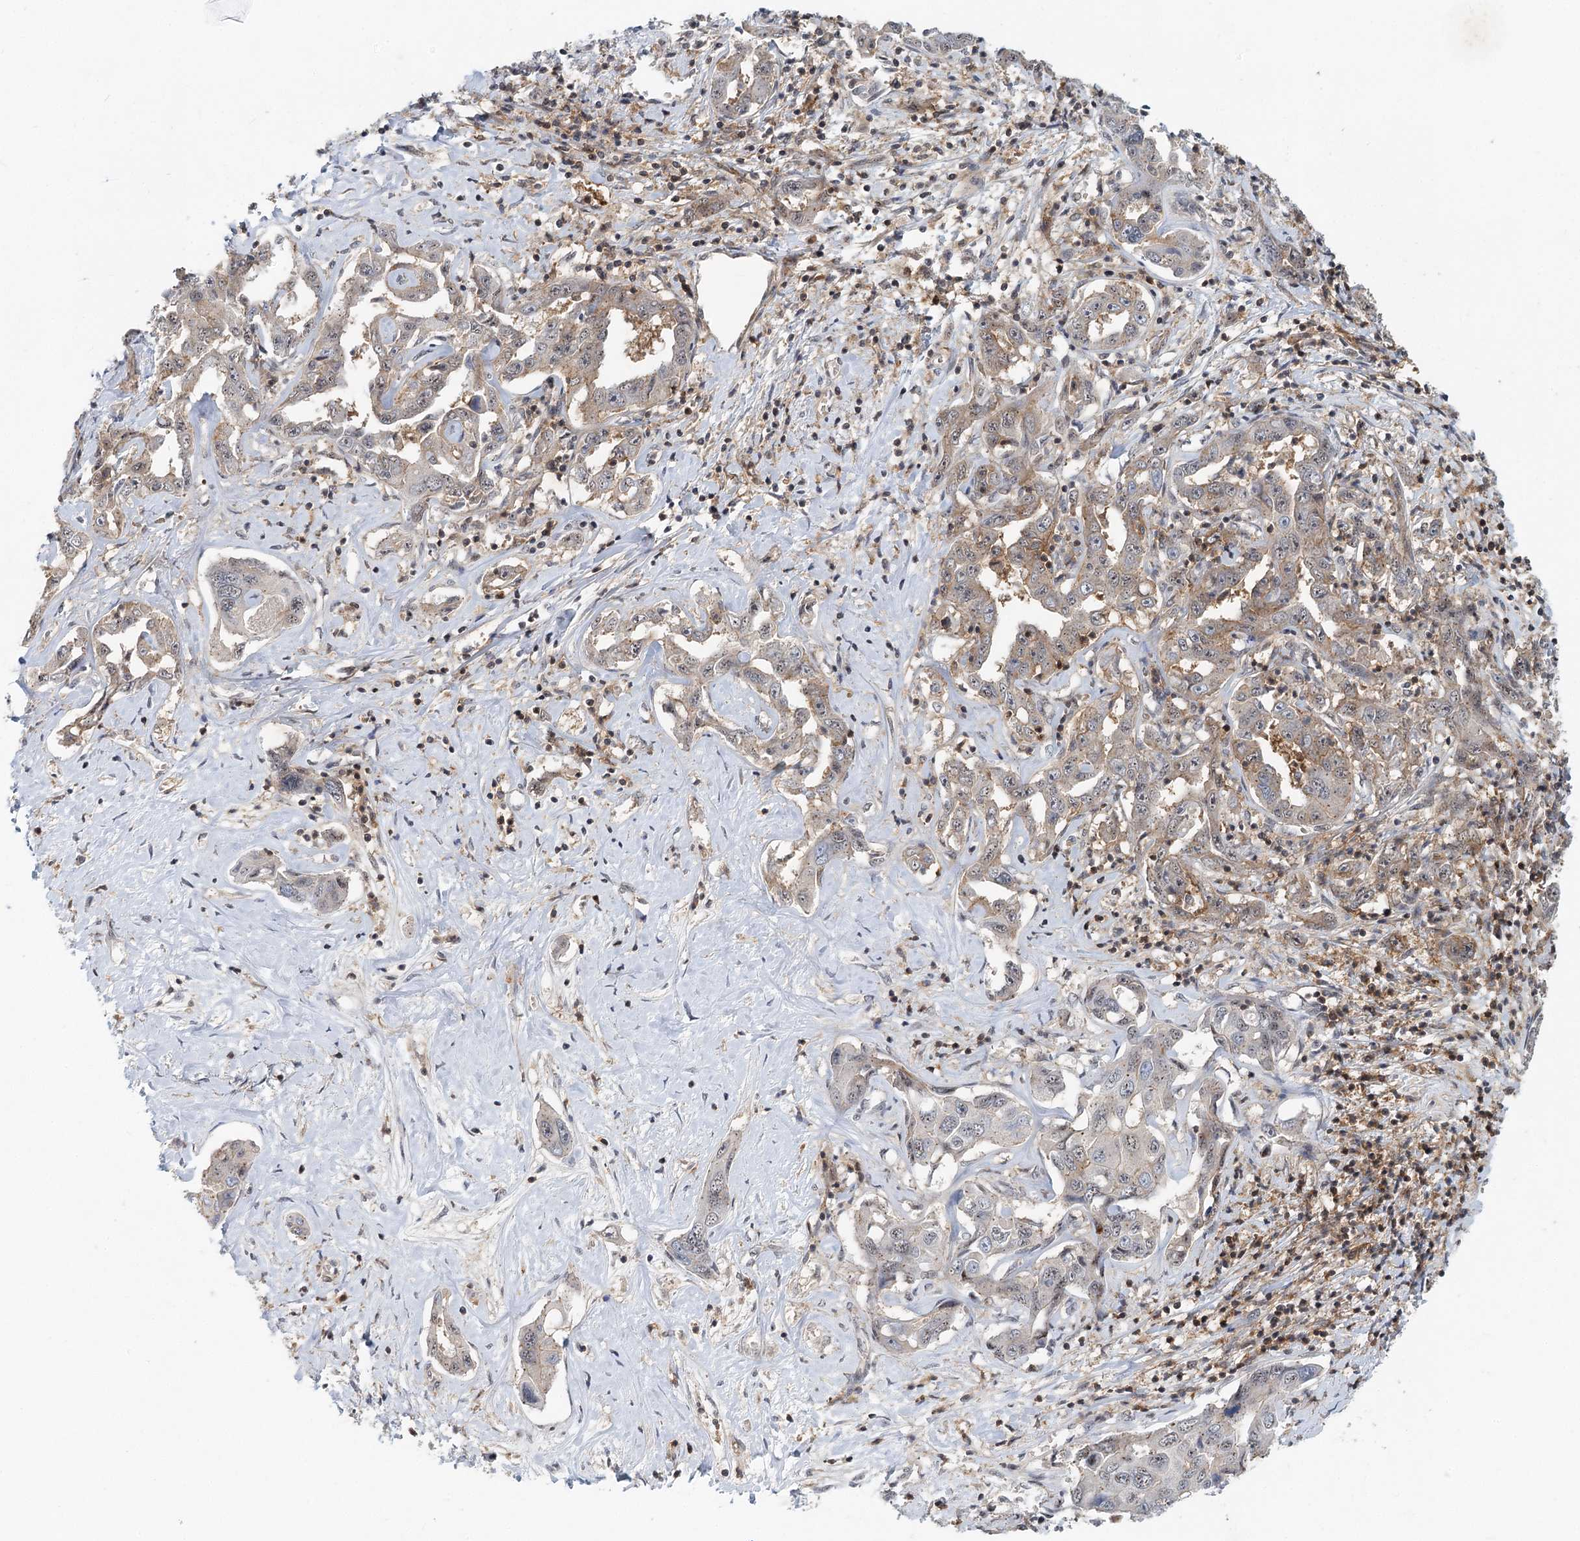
{"staining": {"intensity": "weak", "quantity": "<25%", "location": "cytoplasmic/membranous"}, "tissue": "liver cancer", "cell_type": "Tumor cells", "image_type": "cancer", "snomed": [{"axis": "morphology", "description": "Cholangiocarcinoma"}, {"axis": "topography", "description": "Liver"}], "caption": "An immunohistochemistry micrograph of liver cholangiocarcinoma is shown. There is no staining in tumor cells of liver cholangiocarcinoma.", "gene": "CDC42SE2", "patient": {"sex": "male", "age": 59}}